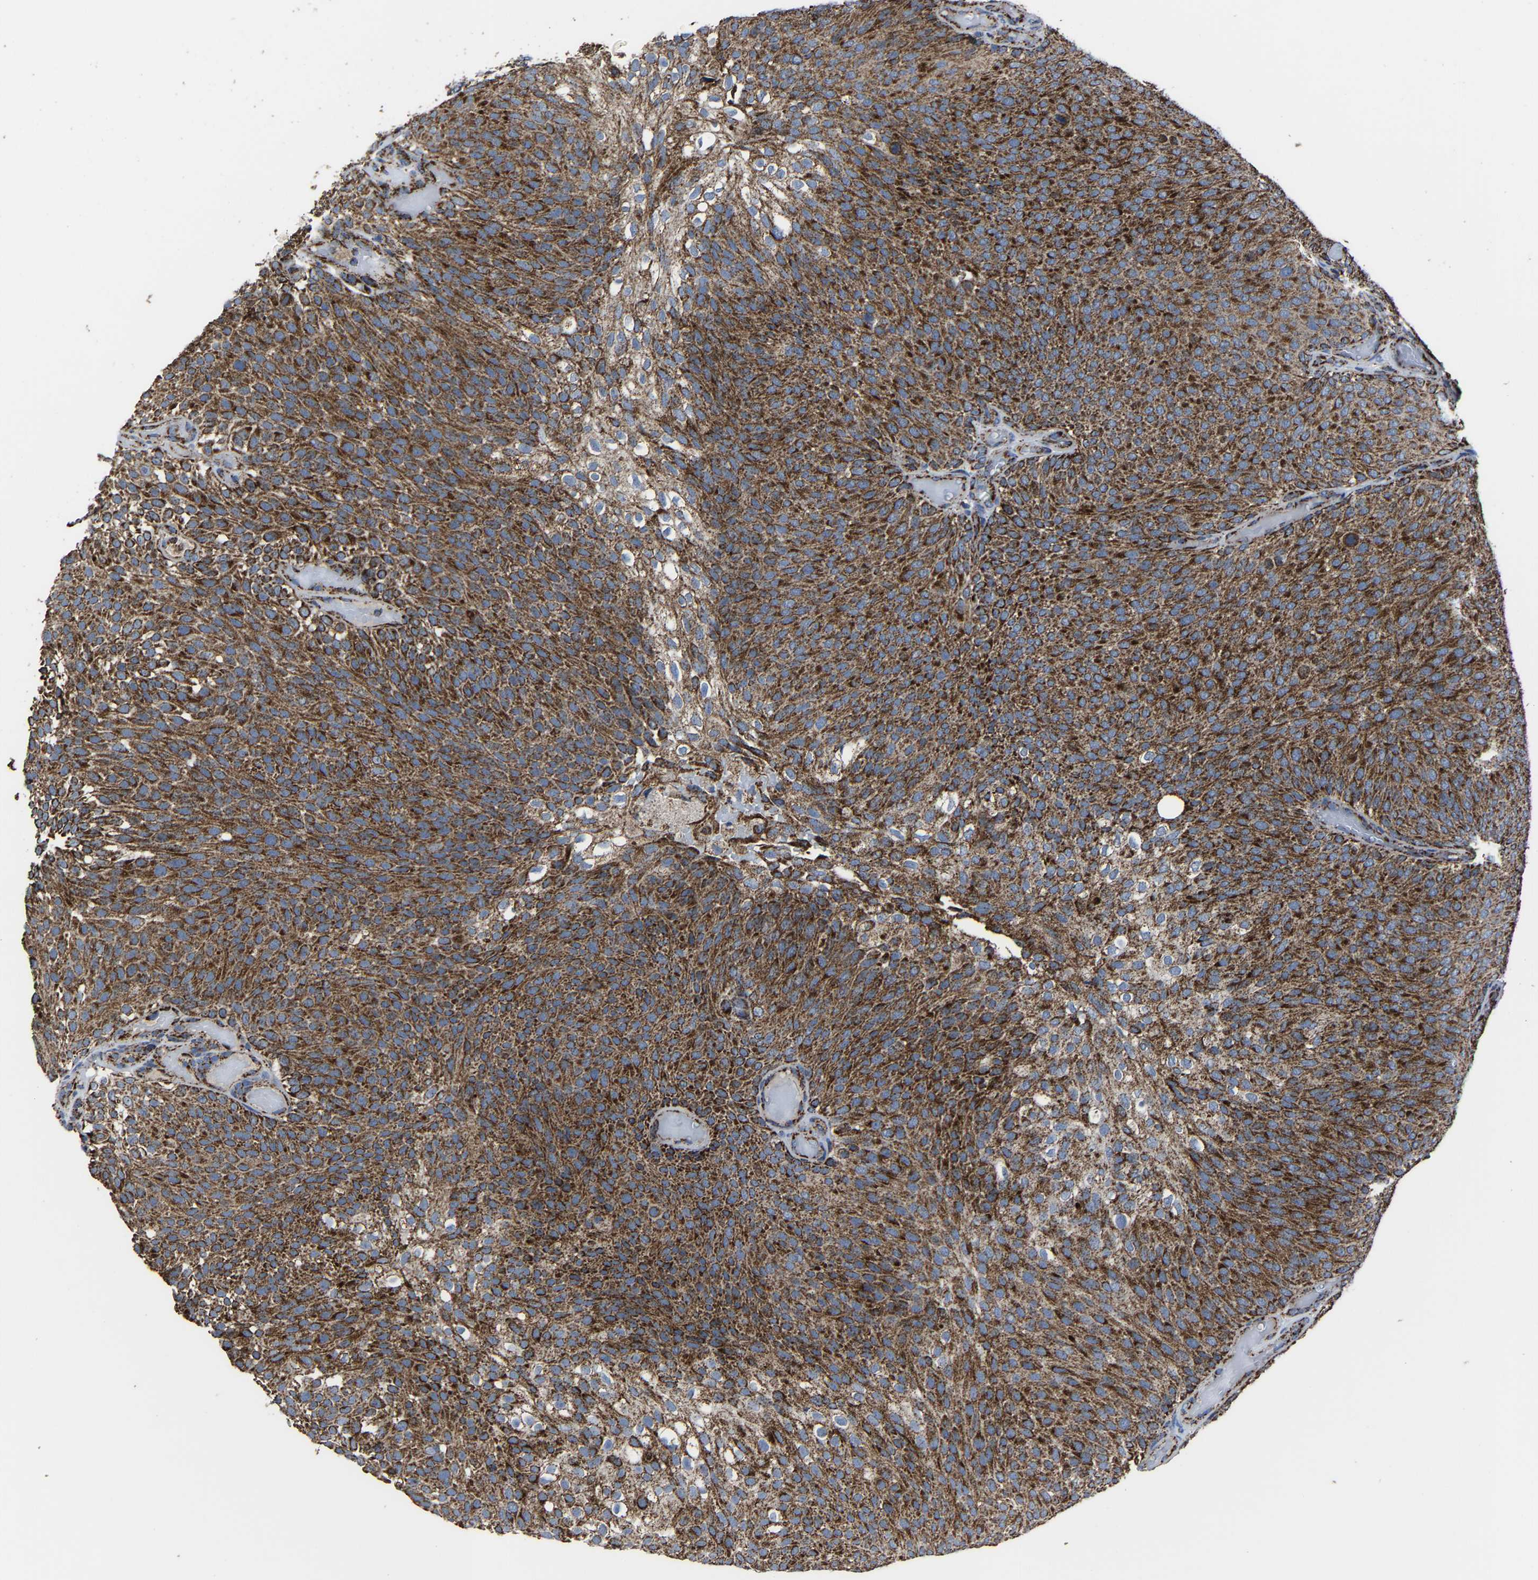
{"staining": {"intensity": "strong", "quantity": ">75%", "location": "cytoplasmic/membranous"}, "tissue": "urothelial cancer", "cell_type": "Tumor cells", "image_type": "cancer", "snomed": [{"axis": "morphology", "description": "Urothelial carcinoma, Low grade"}, {"axis": "topography", "description": "Urinary bladder"}], "caption": "Strong cytoplasmic/membranous staining for a protein is present in approximately >75% of tumor cells of urothelial carcinoma (low-grade) using immunohistochemistry.", "gene": "NDUFV3", "patient": {"sex": "male", "age": 78}}